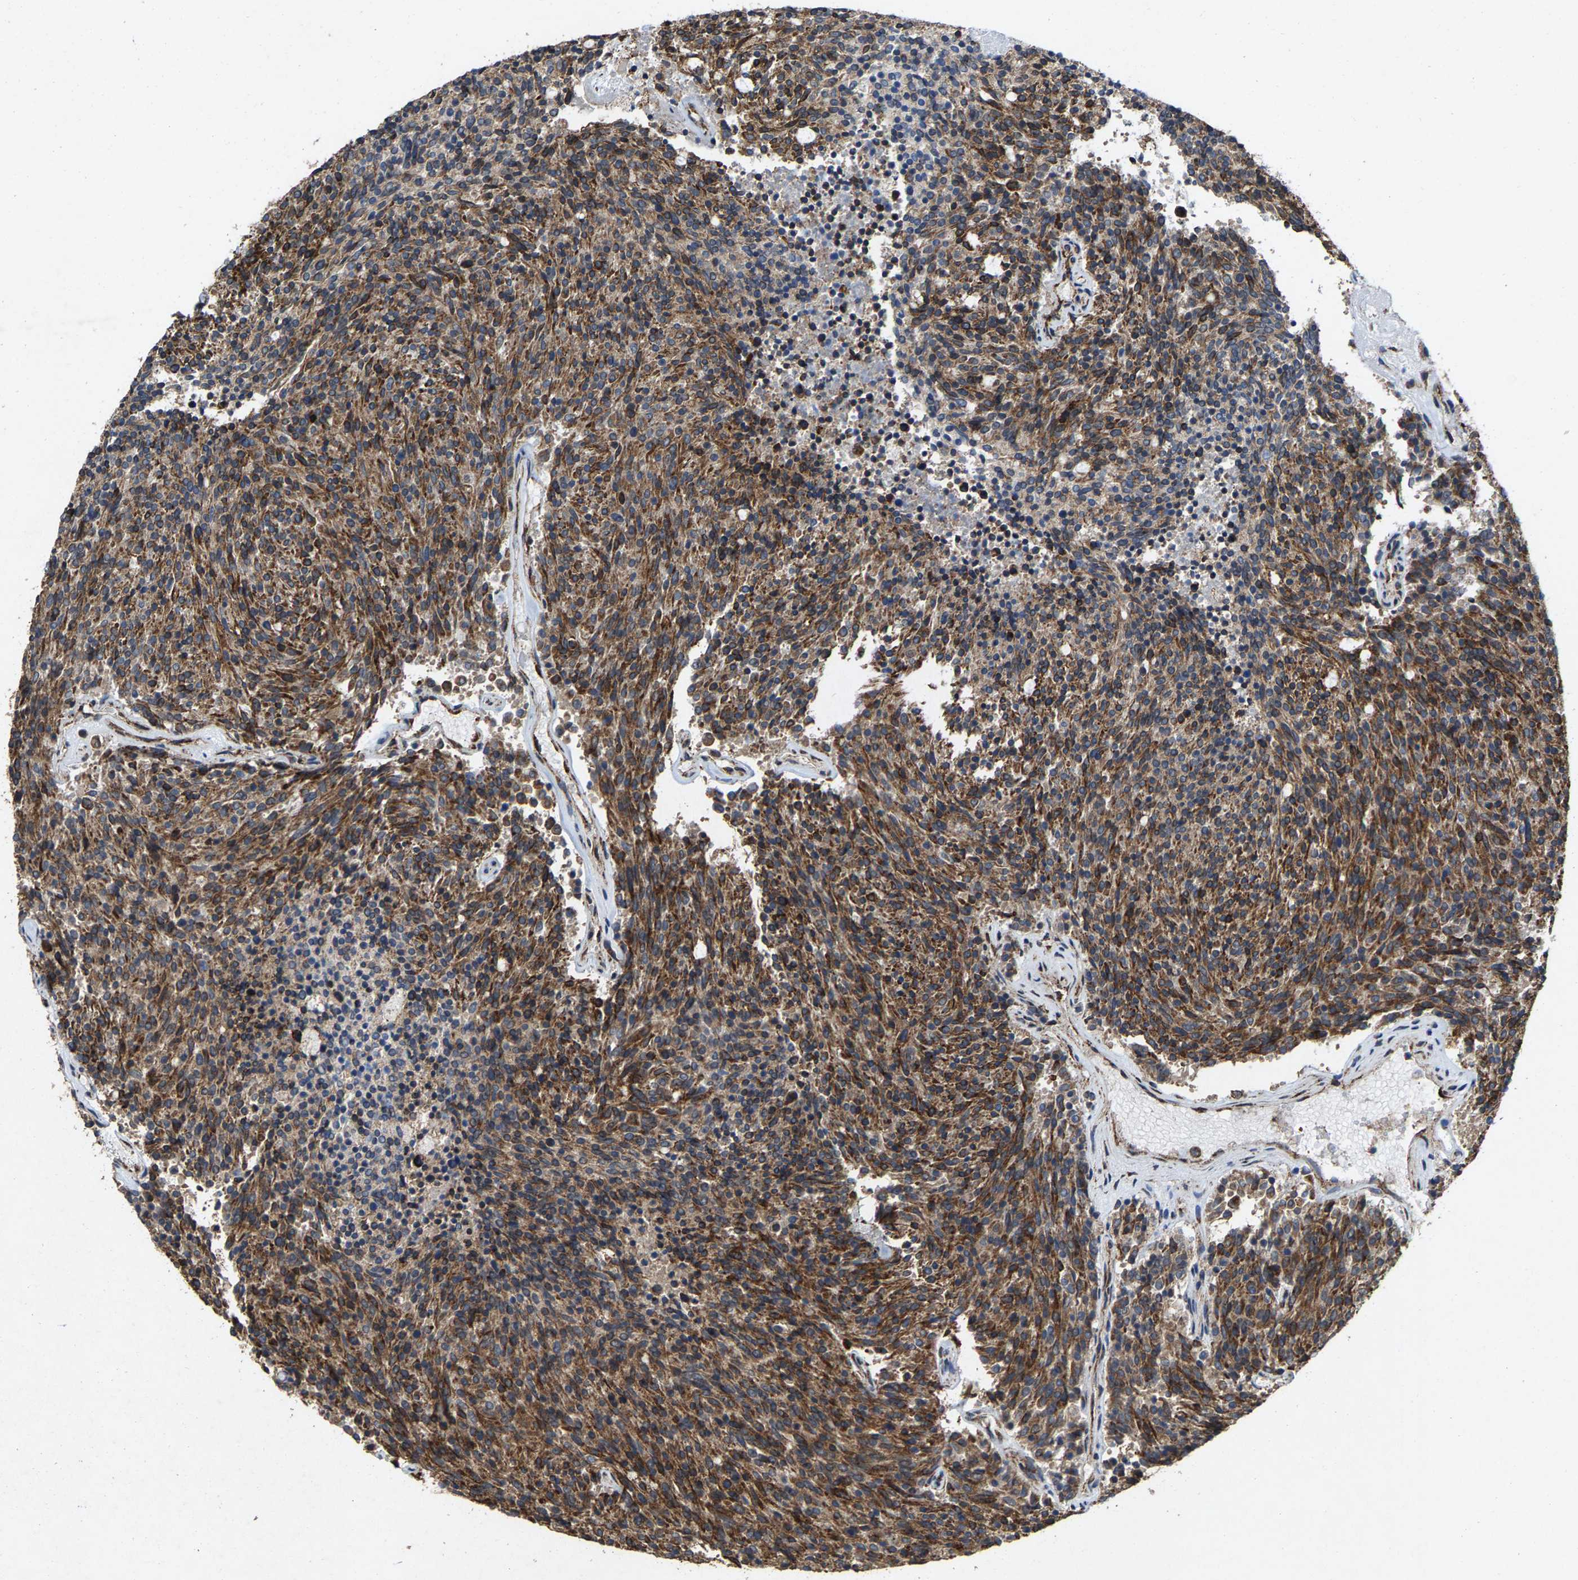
{"staining": {"intensity": "strong", "quantity": ">75%", "location": "cytoplasmic/membranous"}, "tissue": "carcinoid", "cell_type": "Tumor cells", "image_type": "cancer", "snomed": [{"axis": "morphology", "description": "Carcinoid, malignant, NOS"}, {"axis": "topography", "description": "Pancreas"}], "caption": "The immunohistochemical stain labels strong cytoplasmic/membranous positivity in tumor cells of malignant carcinoid tissue.", "gene": "FGD3", "patient": {"sex": "female", "age": 54}}